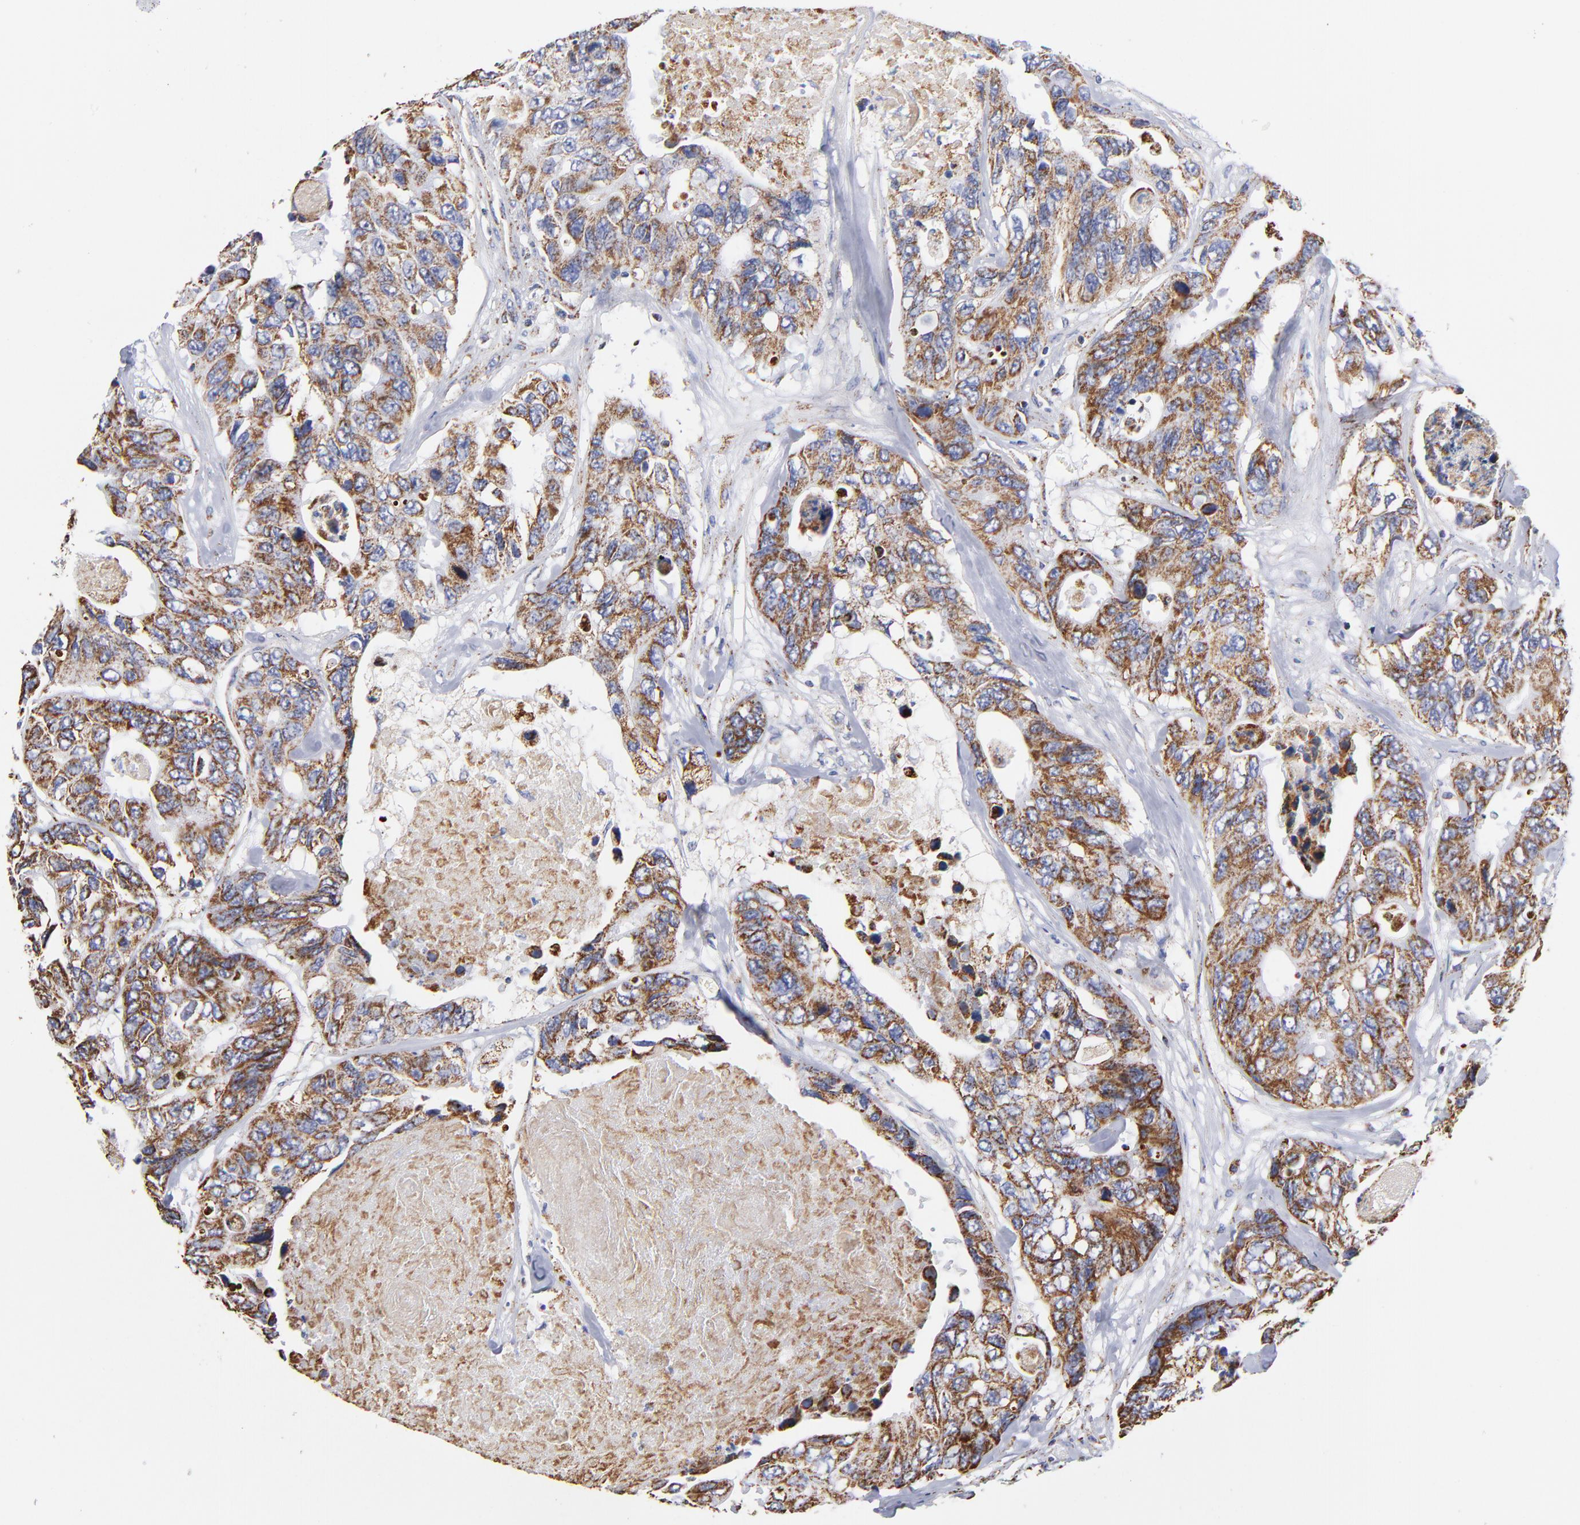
{"staining": {"intensity": "strong", "quantity": ">75%", "location": "cytoplasmic/membranous"}, "tissue": "colorectal cancer", "cell_type": "Tumor cells", "image_type": "cancer", "snomed": [{"axis": "morphology", "description": "Adenocarcinoma, NOS"}, {"axis": "topography", "description": "Colon"}], "caption": "Immunohistochemistry photomicrograph of human colorectal cancer (adenocarcinoma) stained for a protein (brown), which displays high levels of strong cytoplasmic/membranous staining in about >75% of tumor cells.", "gene": "PHB1", "patient": {"sex": "female", "age": 86}}